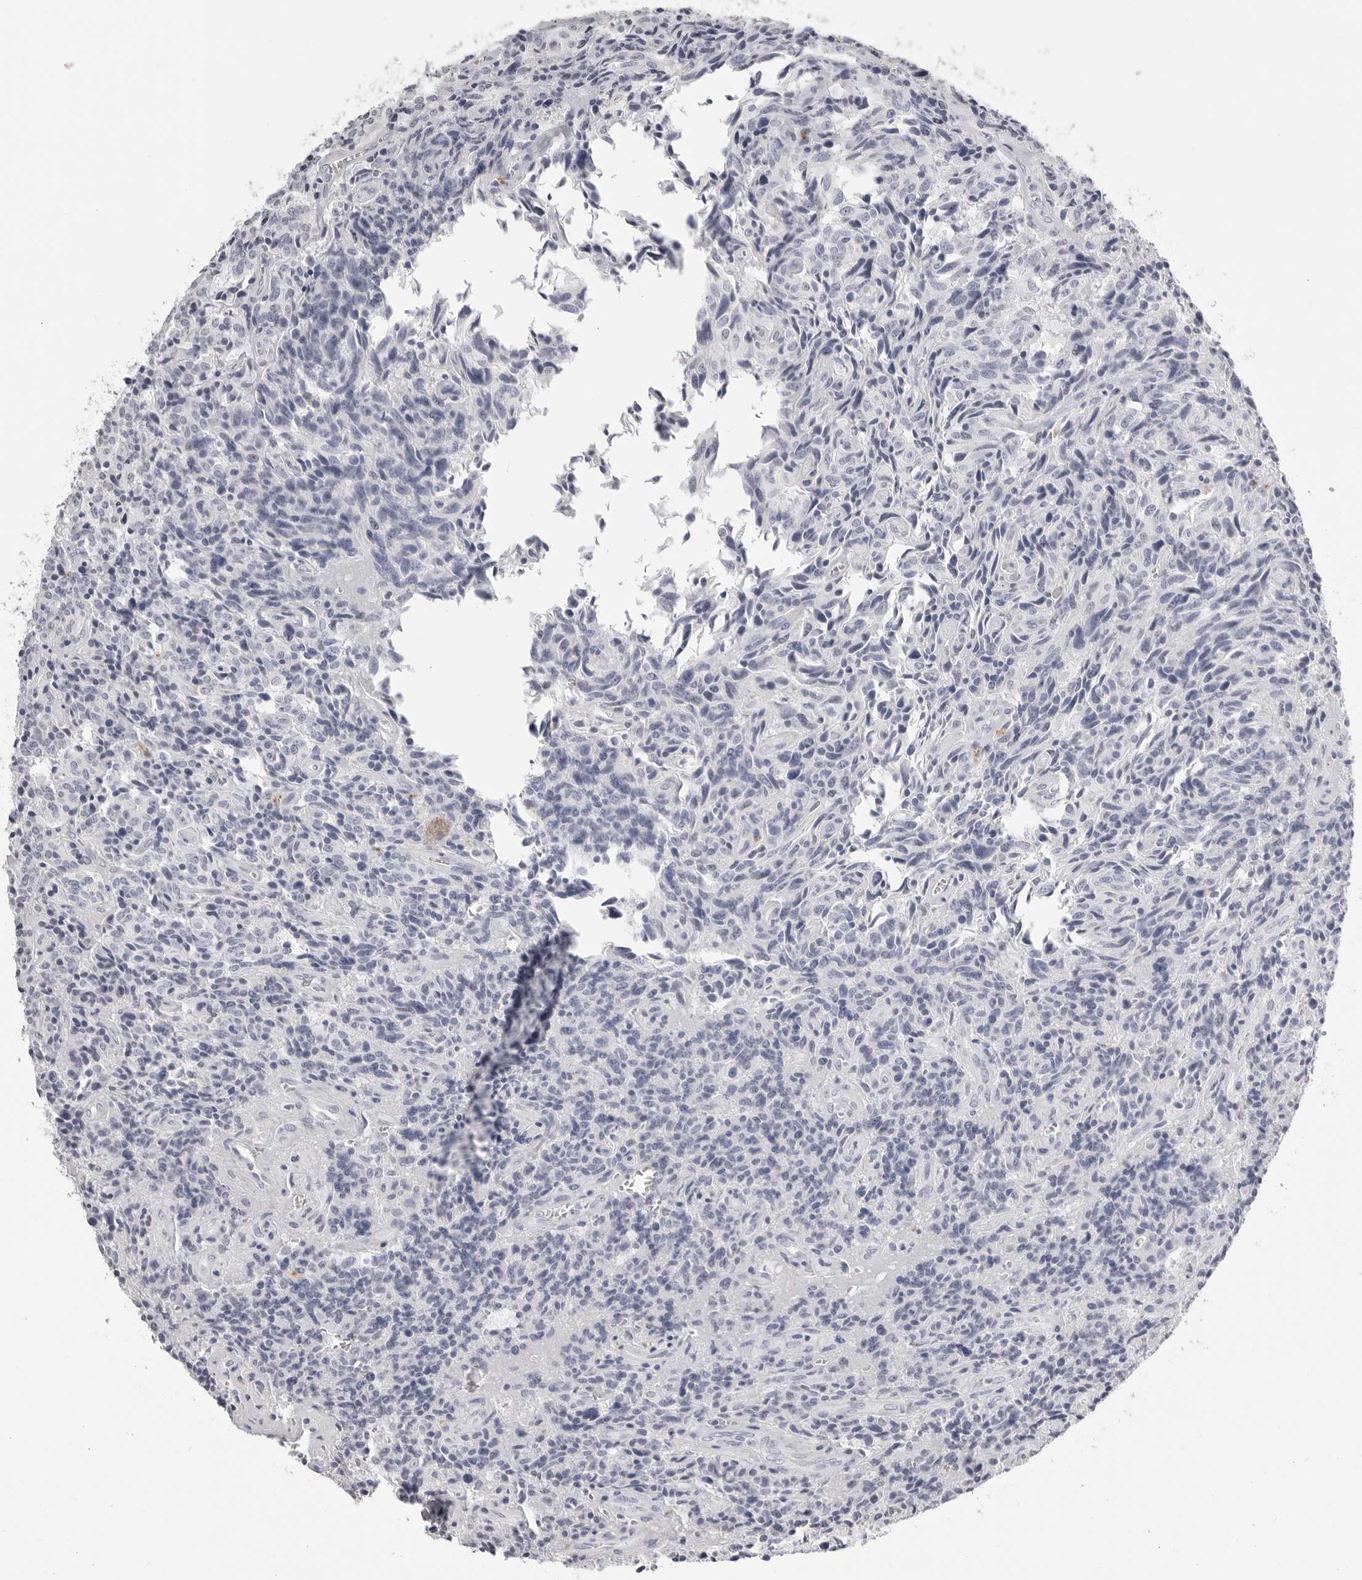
{"staining": {"intensity": "negative", "quantity": "none", "location": "none"}, "tissue": "carcinoid", "cell_type": "Tumor cells", "image_type": "cancer", "snomed": [{"axis": "morphology", "description": "Carcinoid, malignant, NOS"}, {"axis": "topography", "description": "Lung"}], "caption": "Carcinoid stained for a protein using immunohistochemistry demonstrates no positivity tumor cells.", "gene": "CST1", "patient": {"sex": "female", "age": 46}}